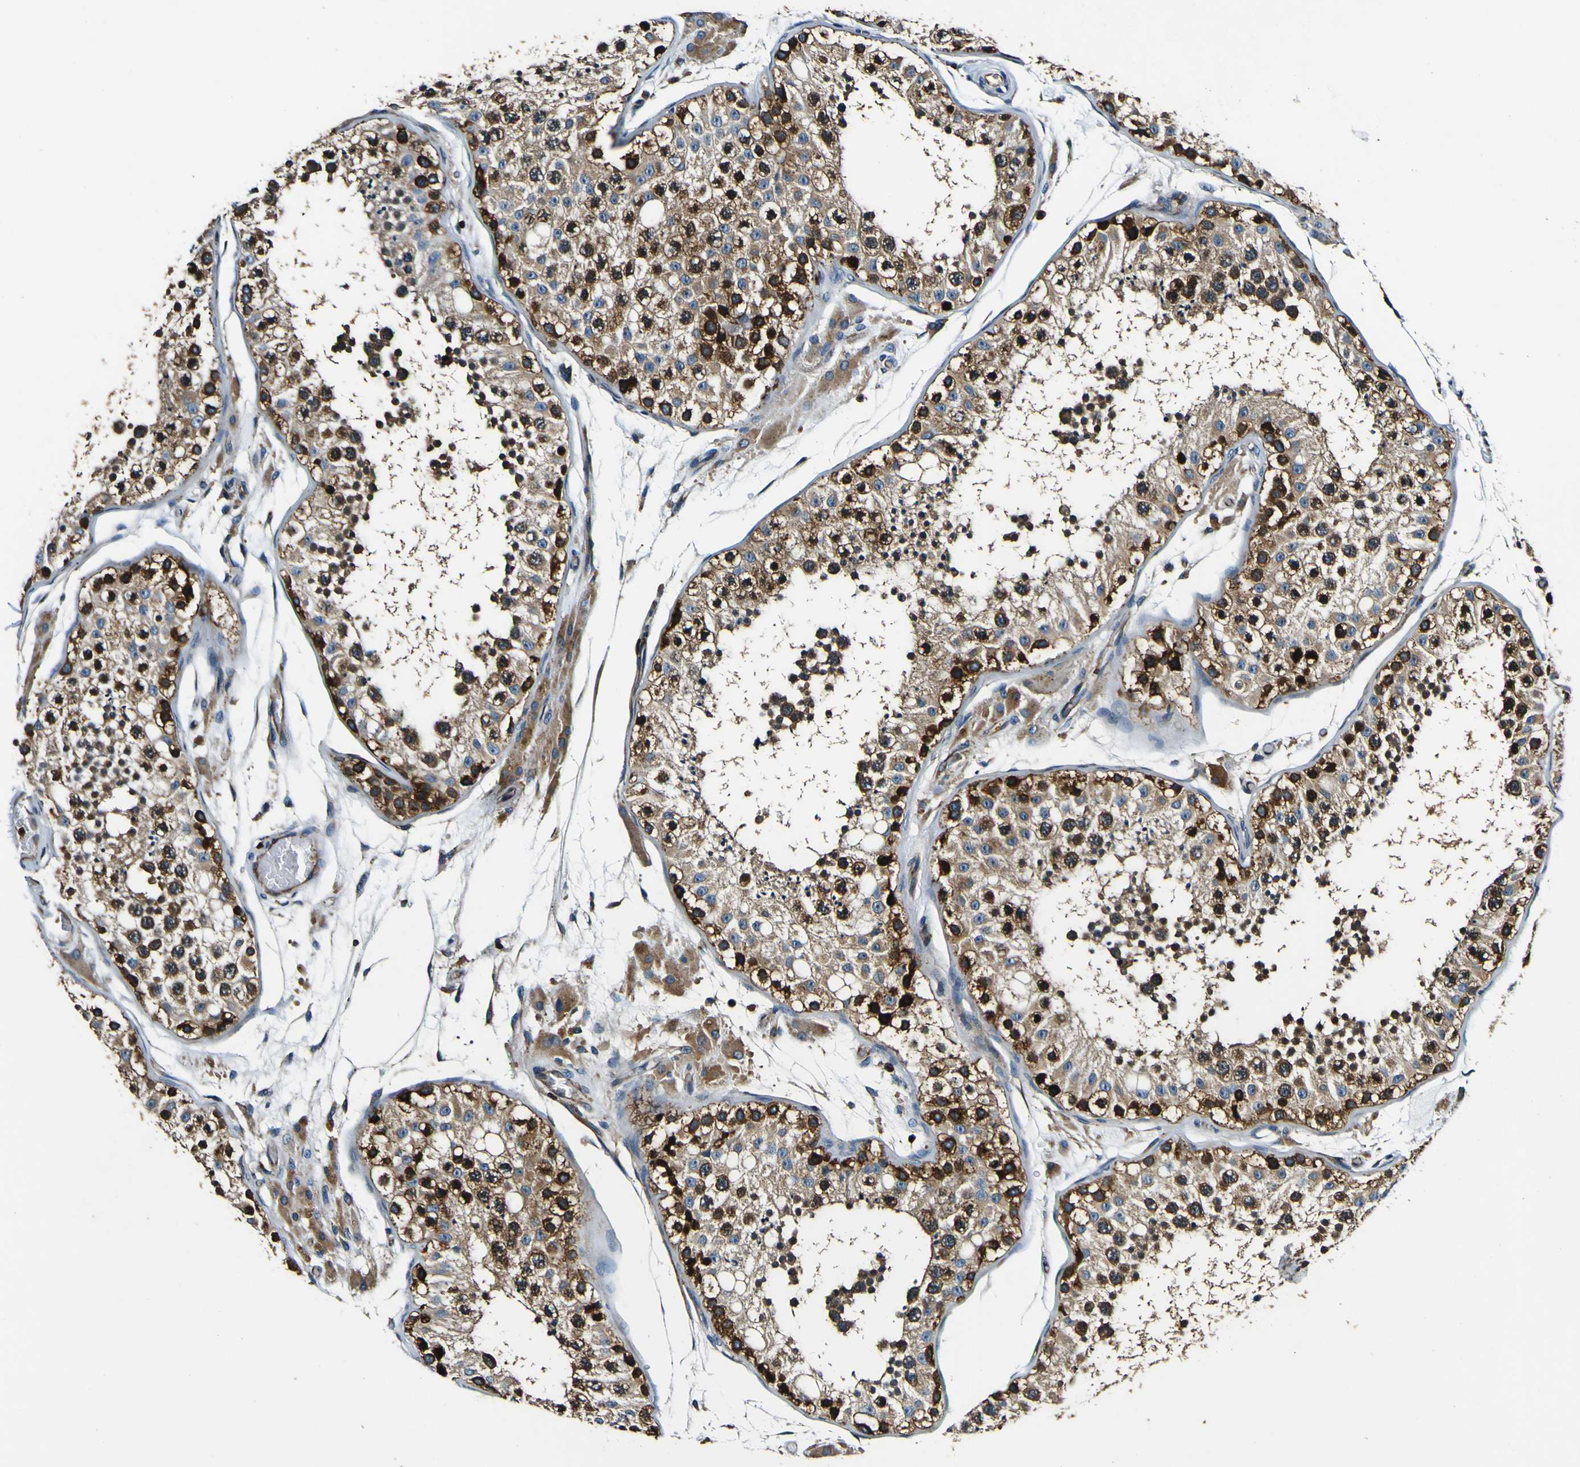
{"staining": {"intensity": "strong", "quantity": ">75%", "location": "cytoplasmic/membranous"}, "tissue": "testis", "cell_type": "Cells in seminiferous ducts", "image_type": "normal", "snomed": [{"axis": "morphology", "description": "Normal tissue, NOS"}, {"axis": "topography", "description": "Testis"}, {"axis": "topography", "description": "Epididymis"}], "caption": "Protein expression analysis of benign testis exhibits strong cytoplasmic/membranous positivity in approximately >75% of cells in seminiferous ducts. (DAB (3,3'-diaminobenzidine) IHC with brightfield microscopy, high magnification).", "gene": "RHOT2", "patient": {"sex": "male", "age": 26}}